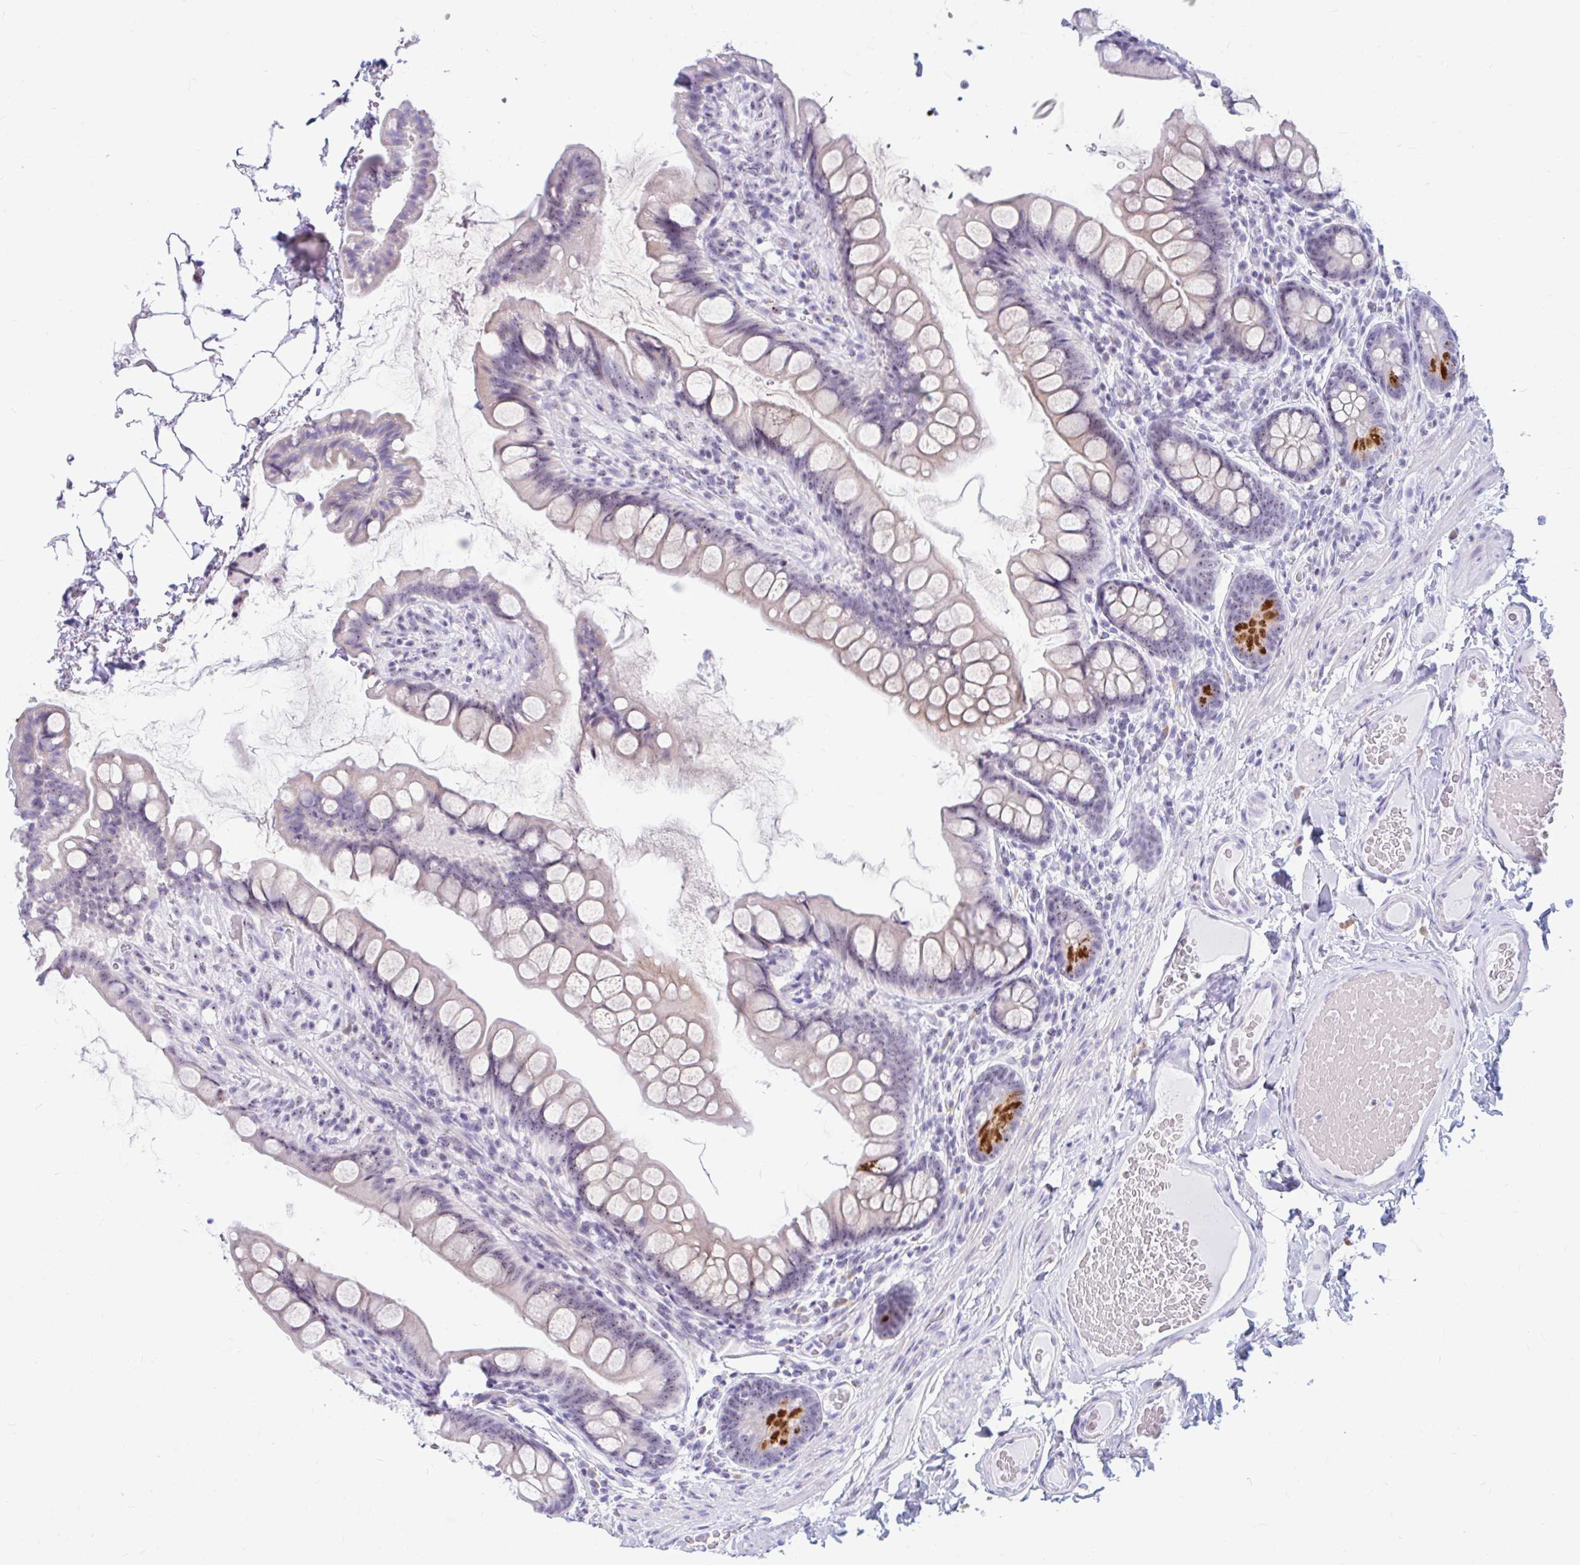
{"staining": {"intensity": "strong", "quantity": "<25%", "location": "cytoplasmic/membranous,nuclear"}, "tissue": "small intestine", "cell_type": "Glandular cells", "image_type": "normal", "snomed": [{"axis": "morphology", "description": "Normal tissue, NOS"}, {"axis": "topography", "description": "Small intestine"}], "caption": "About <25% of glandular cells in normal small intestine display strong cytoplasmic/membranous,nuclear protein staining as visualized by brown immunohistochemical staining.", "gene": "FTSJ3", "patient": {"sex": "male", "age": 70}}